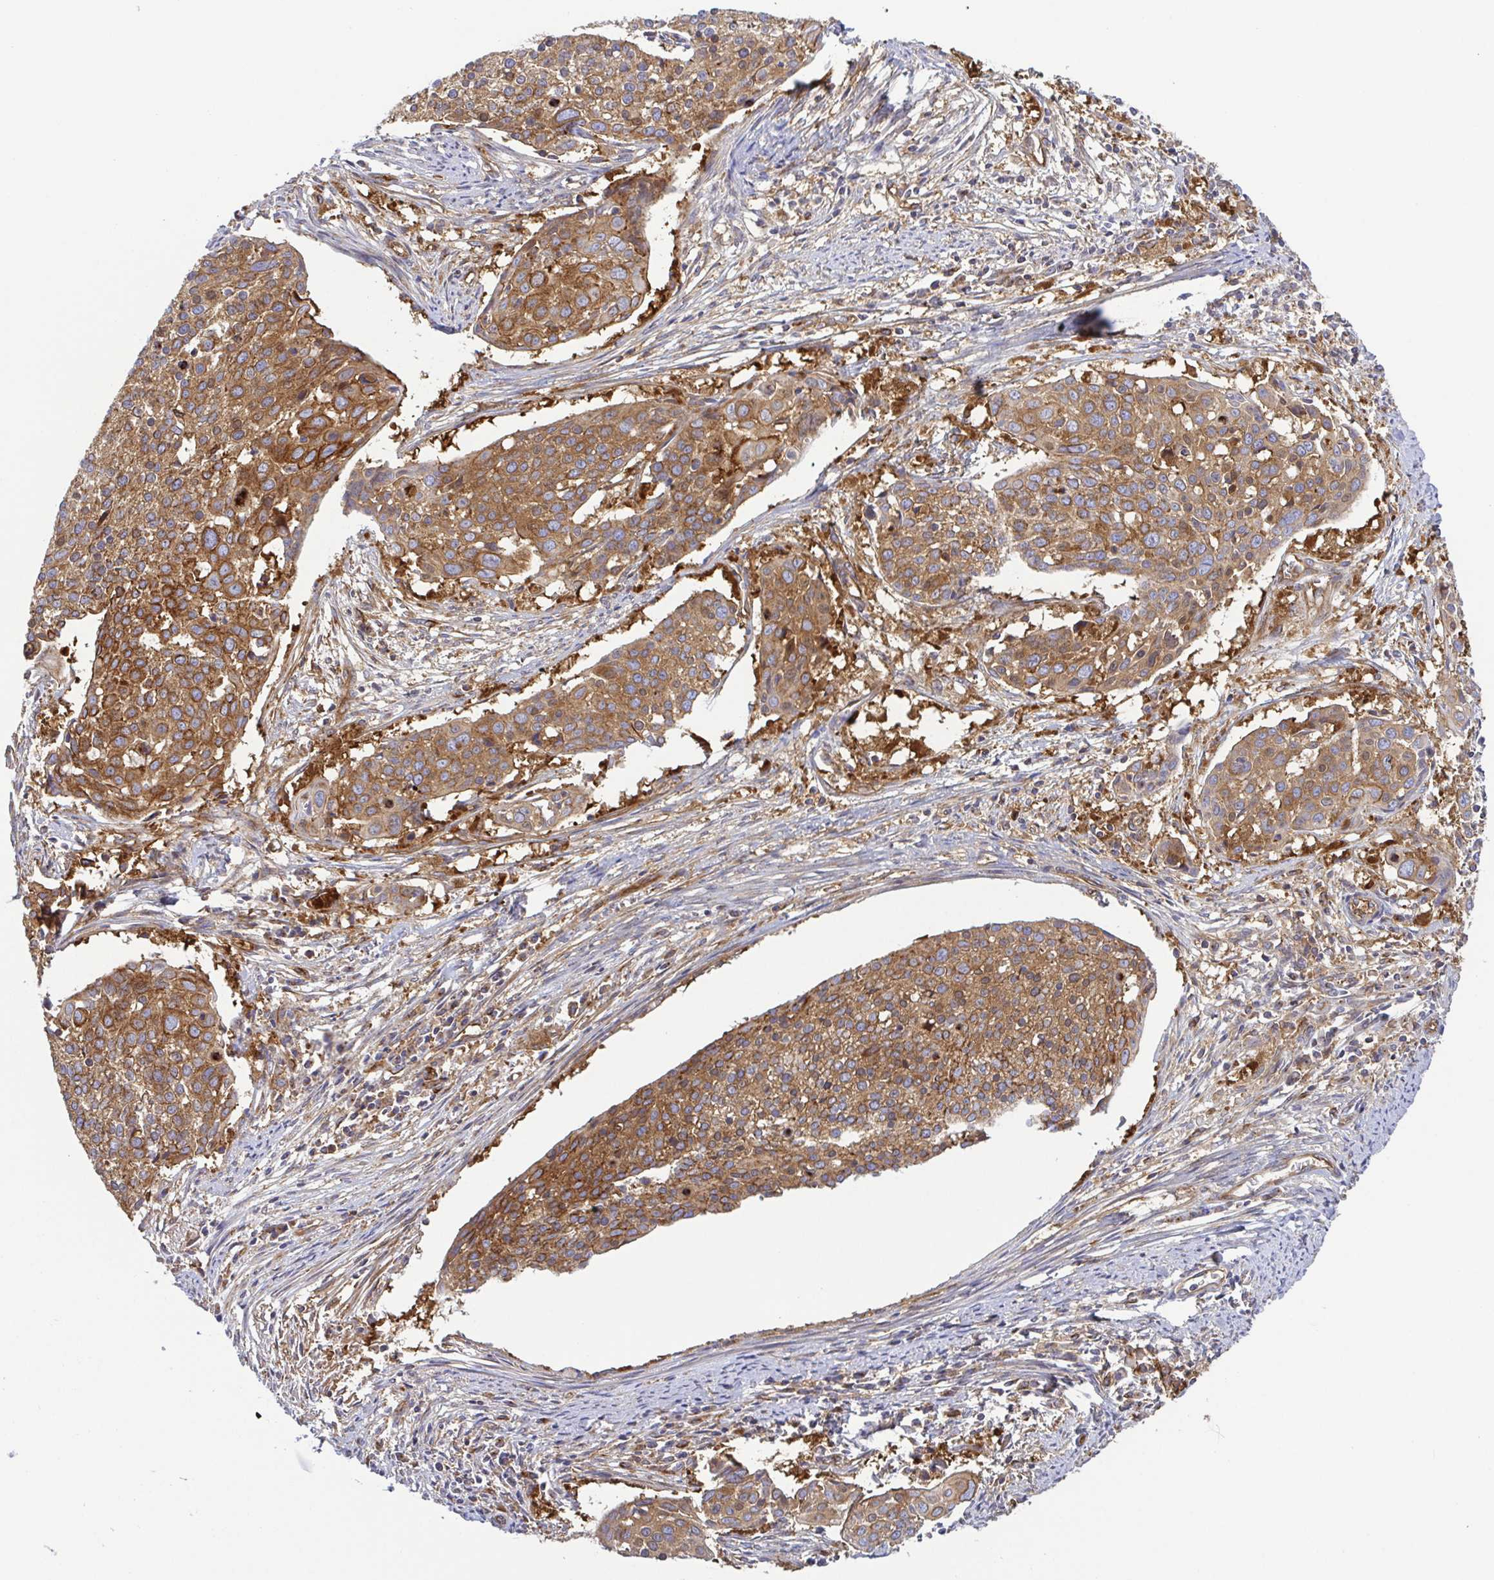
{"staining": {"intensity": "moderate", "quantity": ">75%", "location": "cytoplasmic/membranous"}, "tissue": "cervical cancer", "cell_type": "Tumor cells", "image_type": "cancer", "snomed": [{"axis": "morphology", "description": "Squamous cell carcinoma, NOS"}, {"axis": "topography", "description": "Cervix"}], "caption": "Immunohistochemistry (IHC) (DAB (3,3'-diaminobenzidine)) staining of human cervical cancer (squamous cell carcinoma) demonstrates moderate cytoplasmic/membranous protein expression in approximately >75% of tumor cells.", "gene": "KIF5B", "patient": {"sex": "female", "age": 39}}